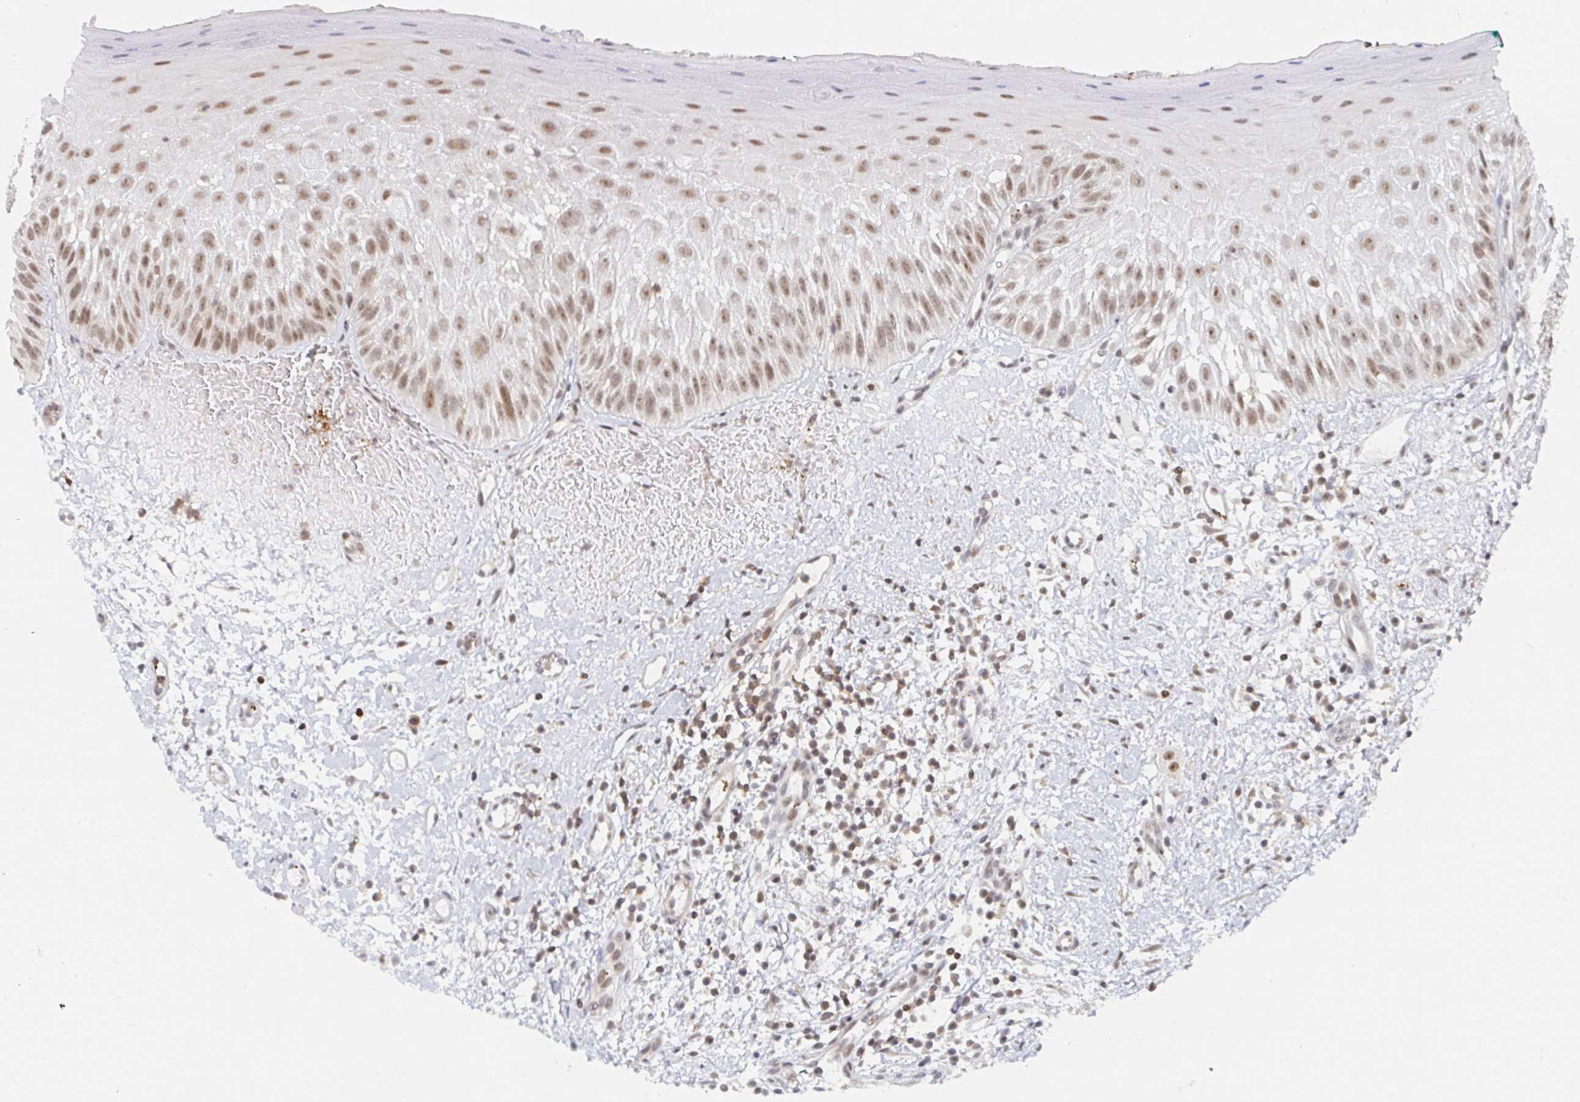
{"staining": {"intensity": "moderate", "quantity": ">75%", "location": "nuclear"}, "tissue": "oral mucosa", "cell_type": "Squamous epithelial cells", "image_type": "normal", "snomed": [{"axis": "morphology", "description": "Normal tissue, NOS"}, {"axis": "topography", "description": "Oral tissue"}, {"axis": "topography", "description": "Tounge, NOS"}], "caption": "Approximately >75% of squamous epithelial cells in normal oral mucosa display moderate nuclear protein expression as visualized by brown immunohistochemical staining.", "gene": "CHD2", "patient": {"sex": "male", "age": 83}}